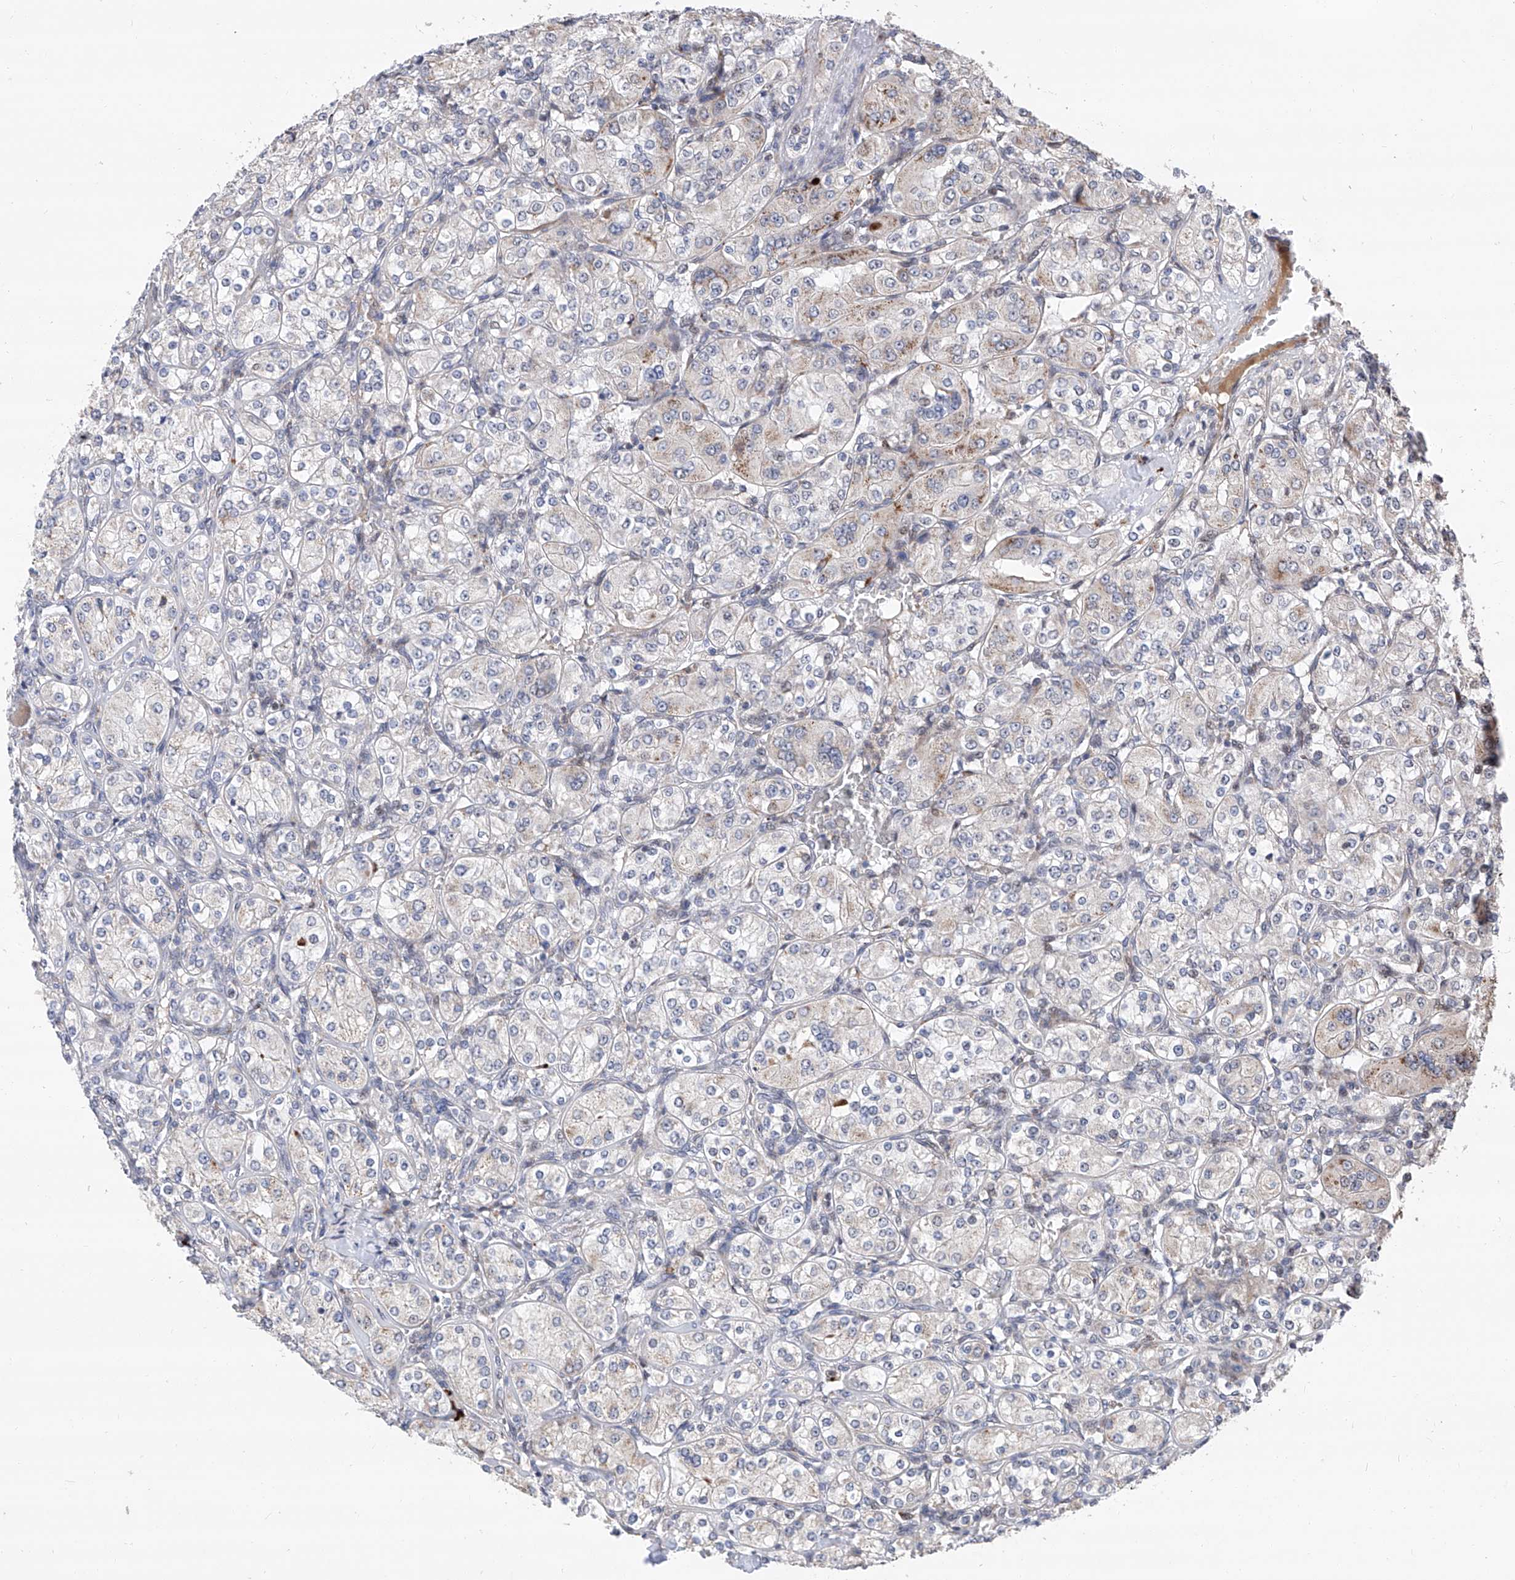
{"staining": {"intensity": "negative", "quantity": "none", "location": "none"}, "tissue": "renal cancer", "cell_type": "Tumor cells", "image_type": "cancer", "snomed": [{"axis": "morphology", "description": "Adenocarcinoma, NOS"}, {"axis": "topography", "description": "Kidney"}], "caption": "IHC photomicrograph of neoplastic tissue: adenocarcinoma (renal) stained with DAB displays no significant protein expression in tumor cells.", "gene": "FARP2", "patient": {"sex": "male", "age": 77}}